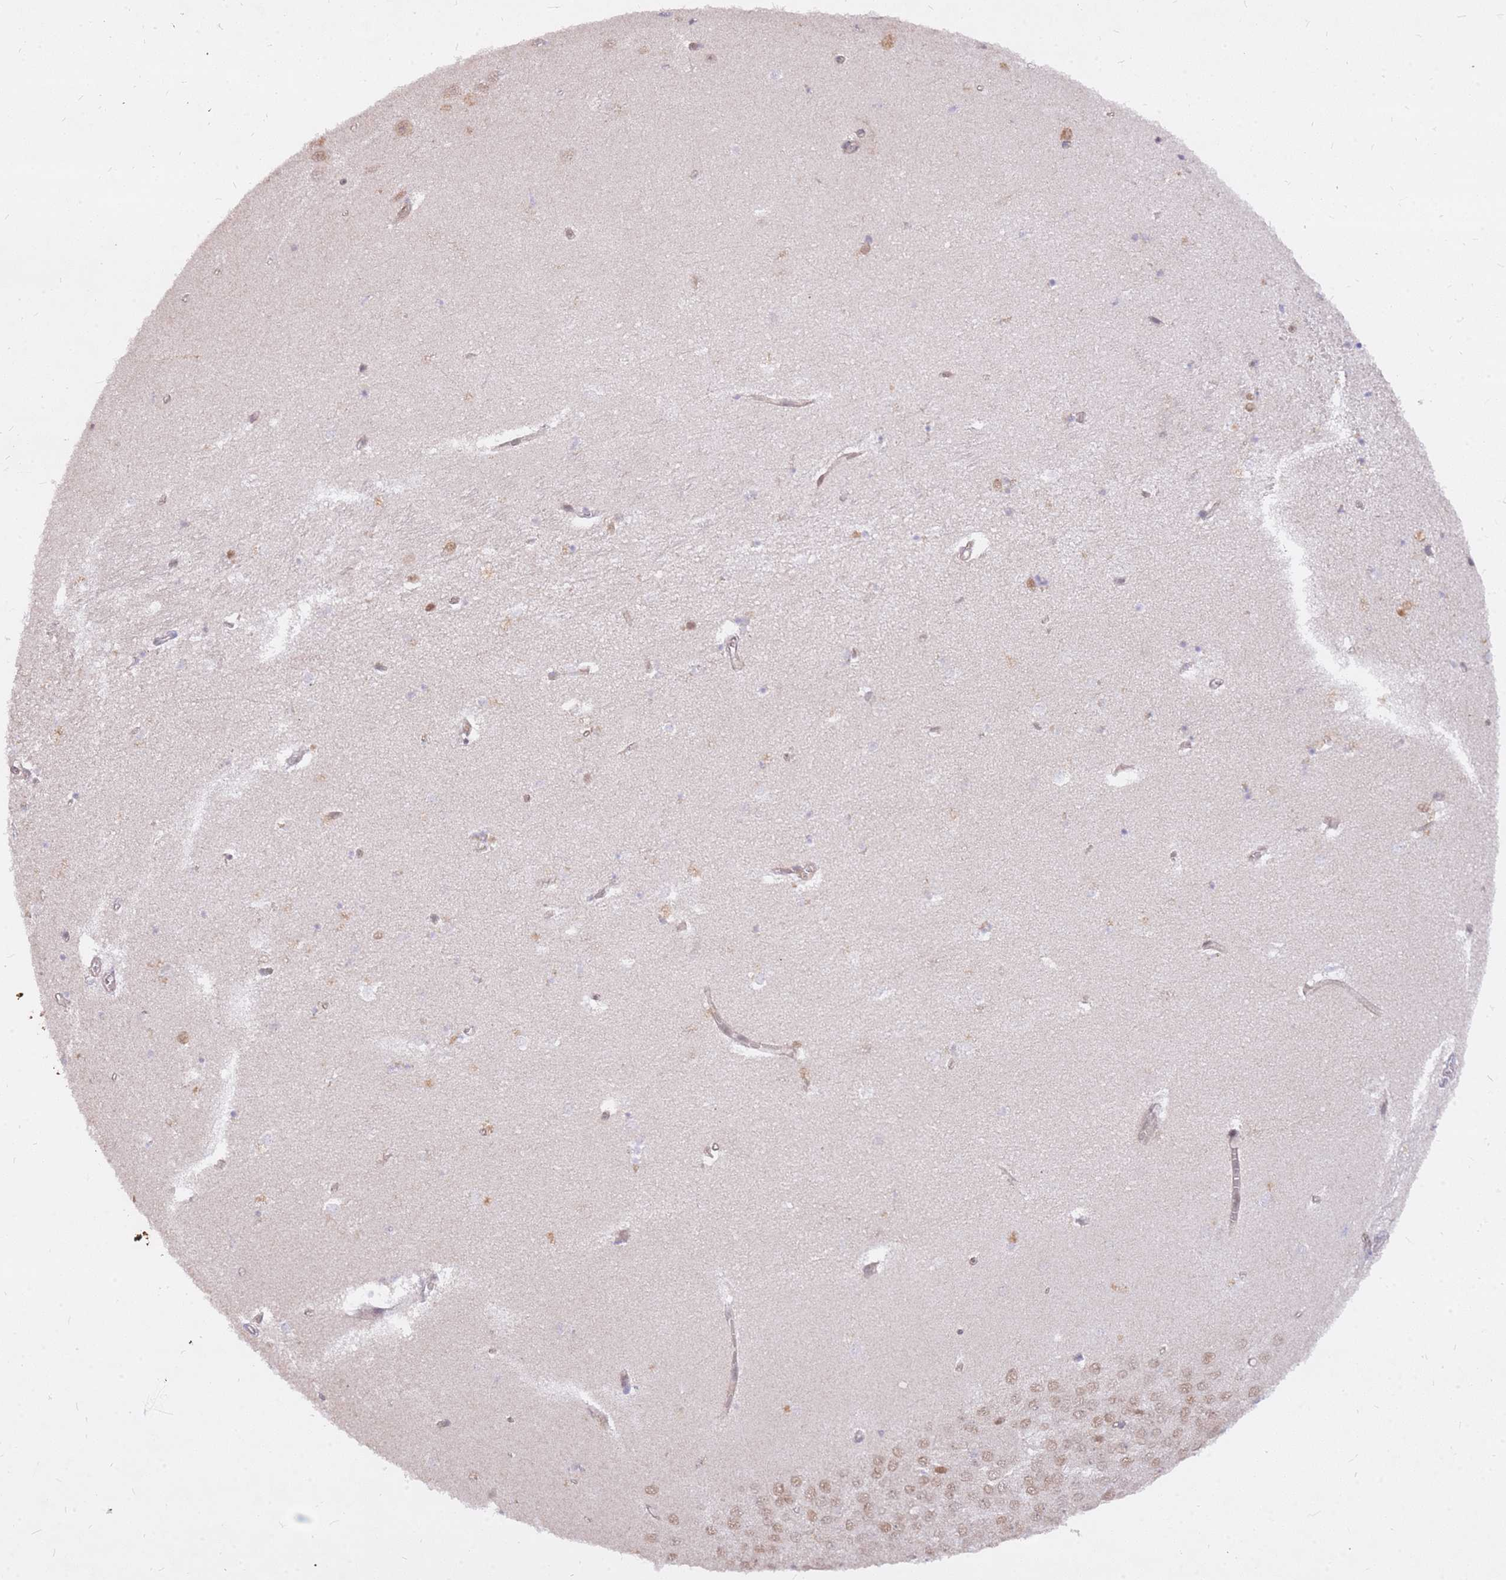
{"staining": {"intensity": "negative", "quantity": "none", "location": "none"}, "tissue": "hippocampus", "cell_type": "Glial cells", "image_type": "normal", "snomed": [{"axis": "morphology", "description": "Normal tissue, NOS"}, {"axis": "topography", "description": "Hippocampus"}], "caption": "Hippocampus stained for a protein using immunohistochemistry demonstrates no staining glial cells.", "gene": "TLE2", "patient": {"sex": "female", "age": 64}}